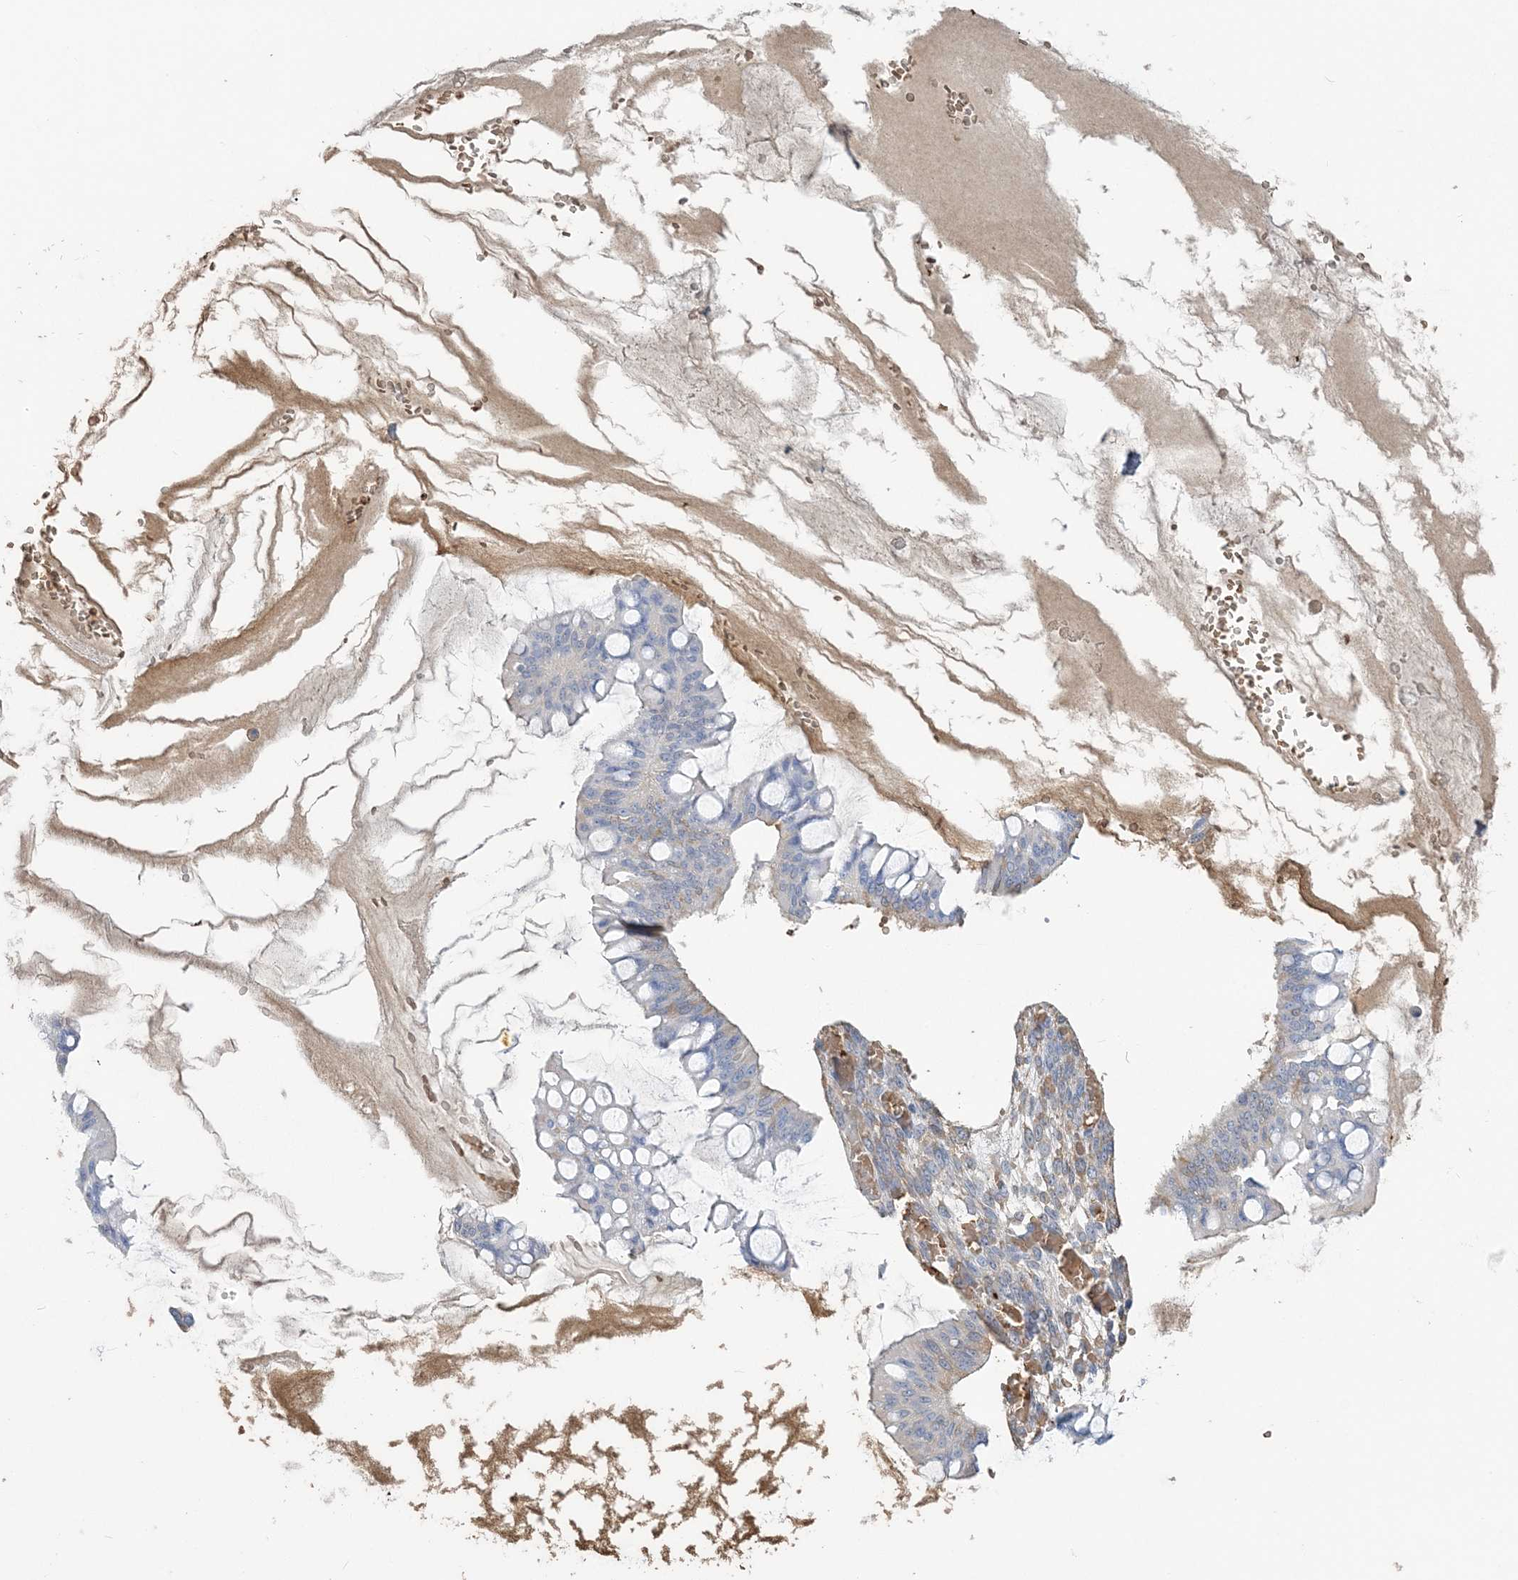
{"staining": {"intensity": "negative", "quantity": "none", "location": "none"}, "tissue": "ovarian cancer", "cell_type": "Tumor cells", "image_type": "cancer", "snomed": [{"axis": "morphology", "description": "Cystadenocarcinoma, mucinous, NOS"}, {"axis": "topography", "description": "Ovary"}], "caption": "An image of human ovarian cancer (mucinous cystadenocarcinoma) is negative for staining in tumor cells.", "gene": "HBD", "patient": {"sex": "female", "age": 73}}